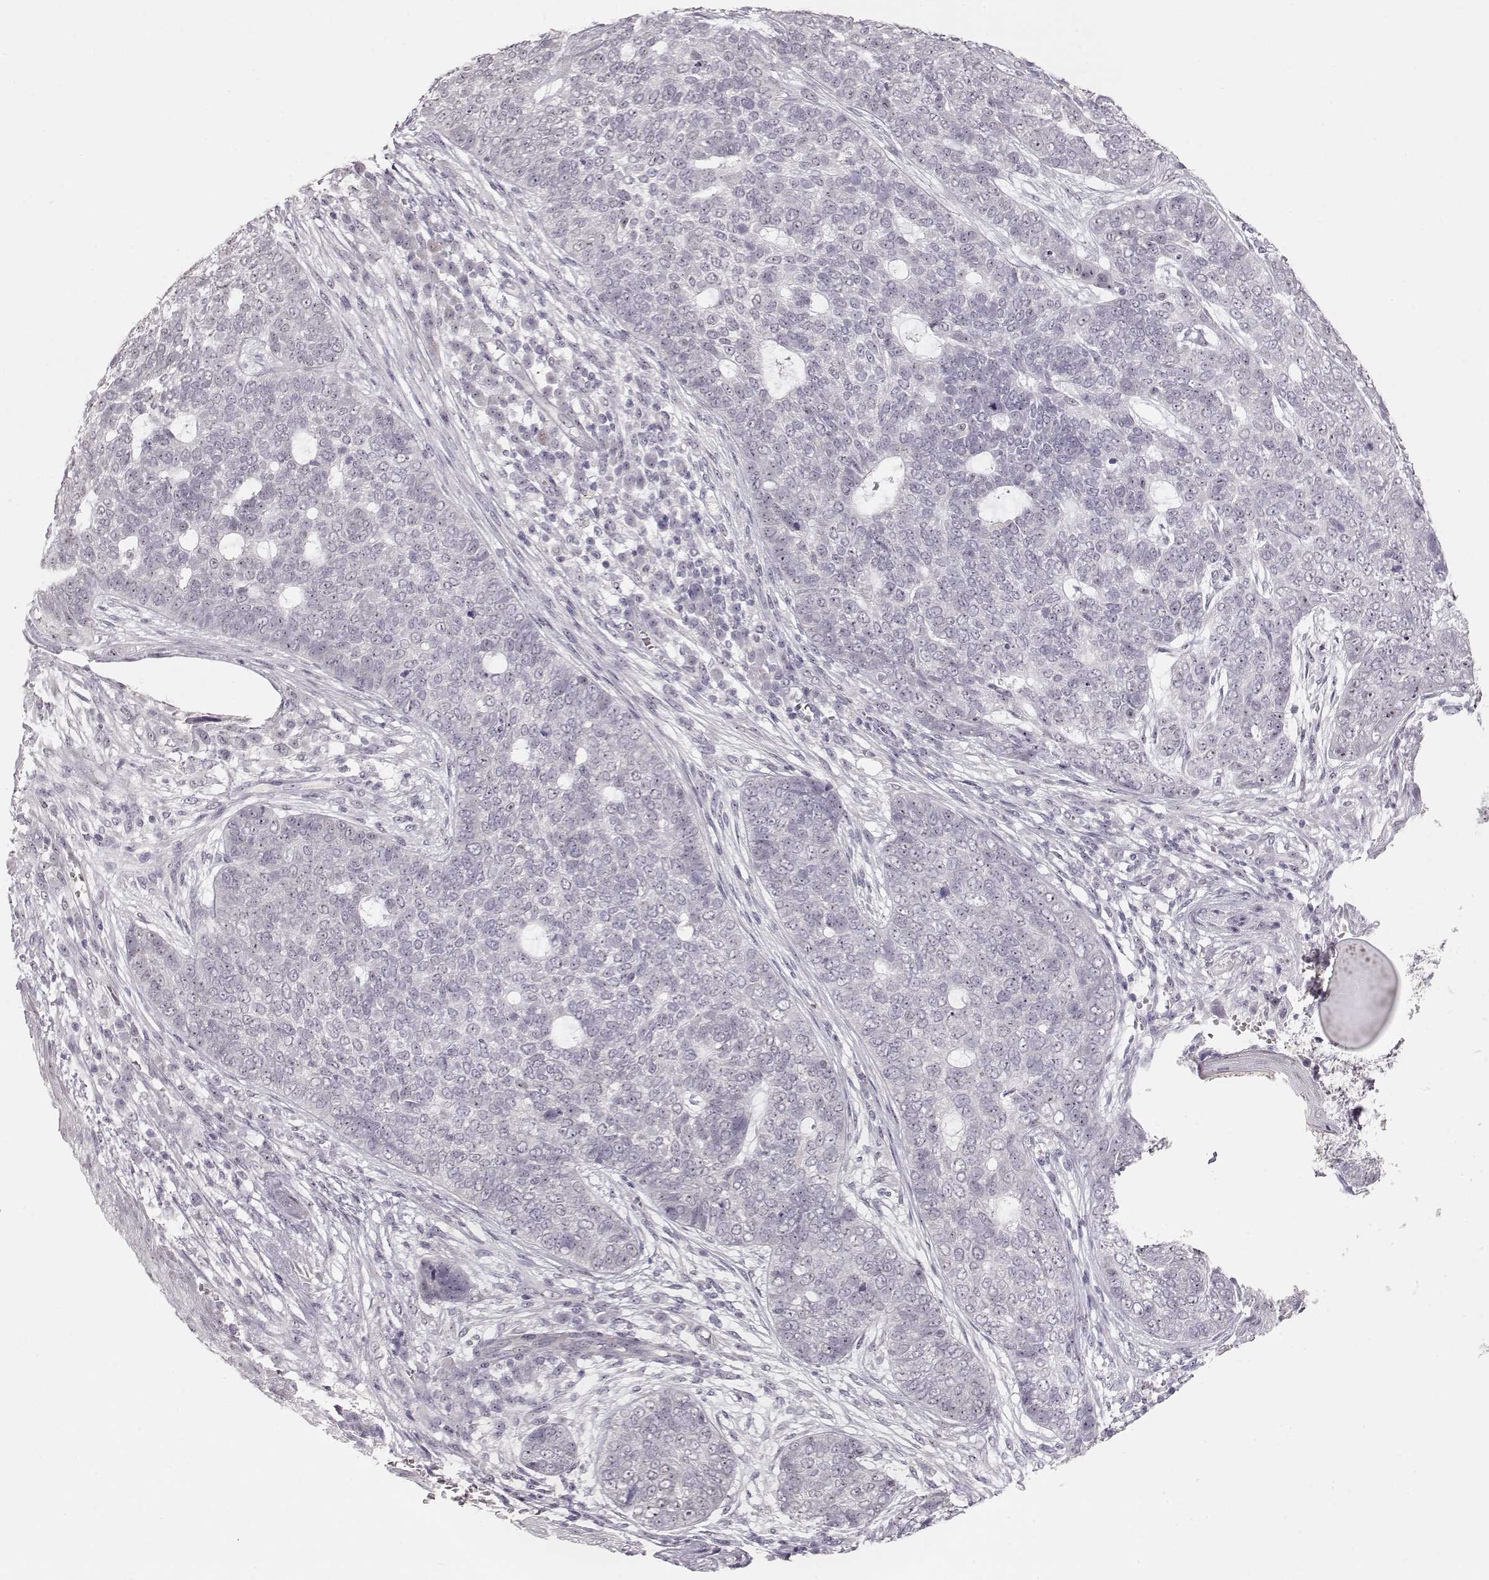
{"staining": {"intensity": "negative", "quantity": "none", "location": "none"}, "tissue": "skin cancer", "cell_type": "Tumor cells", "image_type": "cancer", "snomed": [{"axis": "morphology", "description": "Basal cell carcinoma"}, {"axis": "topography", "description": "Skin"}], "caption": "Immunohistochemistry (IHC) of human basal cell carcinoma (skin) exhibits no expression in tumor cells.", "gene": "FAM205A", "patient": {"sex": "female", "age": 69}}